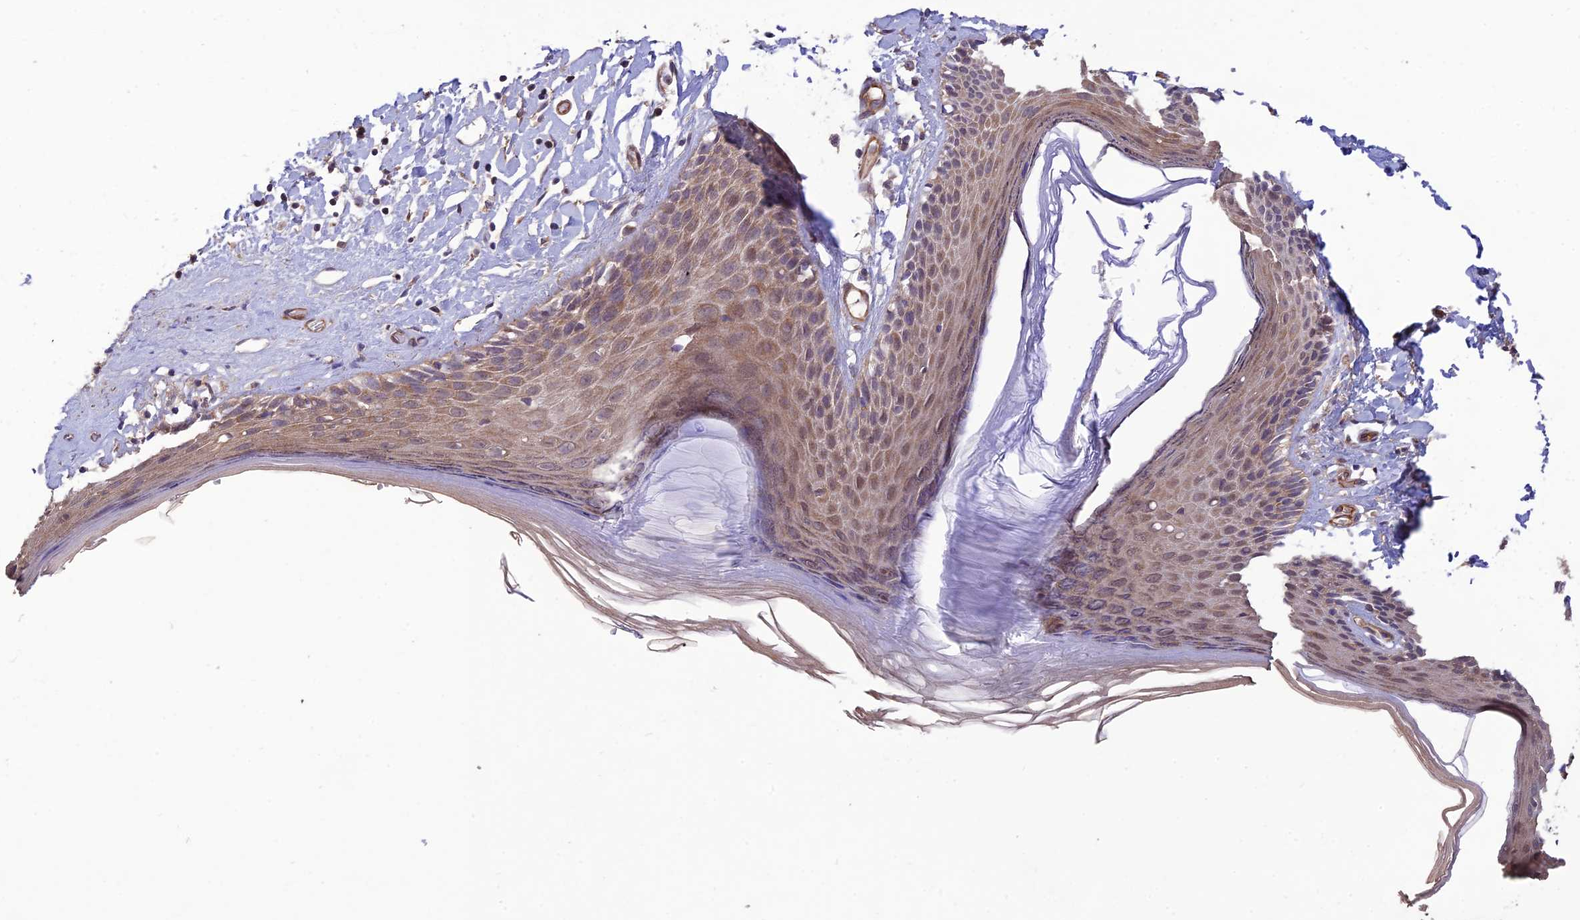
{"staining": {"intensity": "weak", "quantity": "25%-75%", "location": "cytoplasmic/membranous,nuclear"}, "tissue": "skin", "cell_type": "Epidermal cells", "image_type": "normal", "snomed": [{"axis": "morphology", "description": "Normal tissue, NOS"}, {"axis": "topography", "description": "Adipose tissue"}, {"axis": "topography", "description": "Vascular tissue"}, {"axis": "topography", "description": "Vulva"}, {"axis": "topography", "description": "Peripheral nerve tissue"}], "caption": "Skin stained with immunohistochemistry (IHC) shows weak cytoplasmic/membranous,nuclear positivity in about 25%-75% of epidermal cells.", "gene": "PAGR1", "patient": {"sex": "female", "age": 86}}